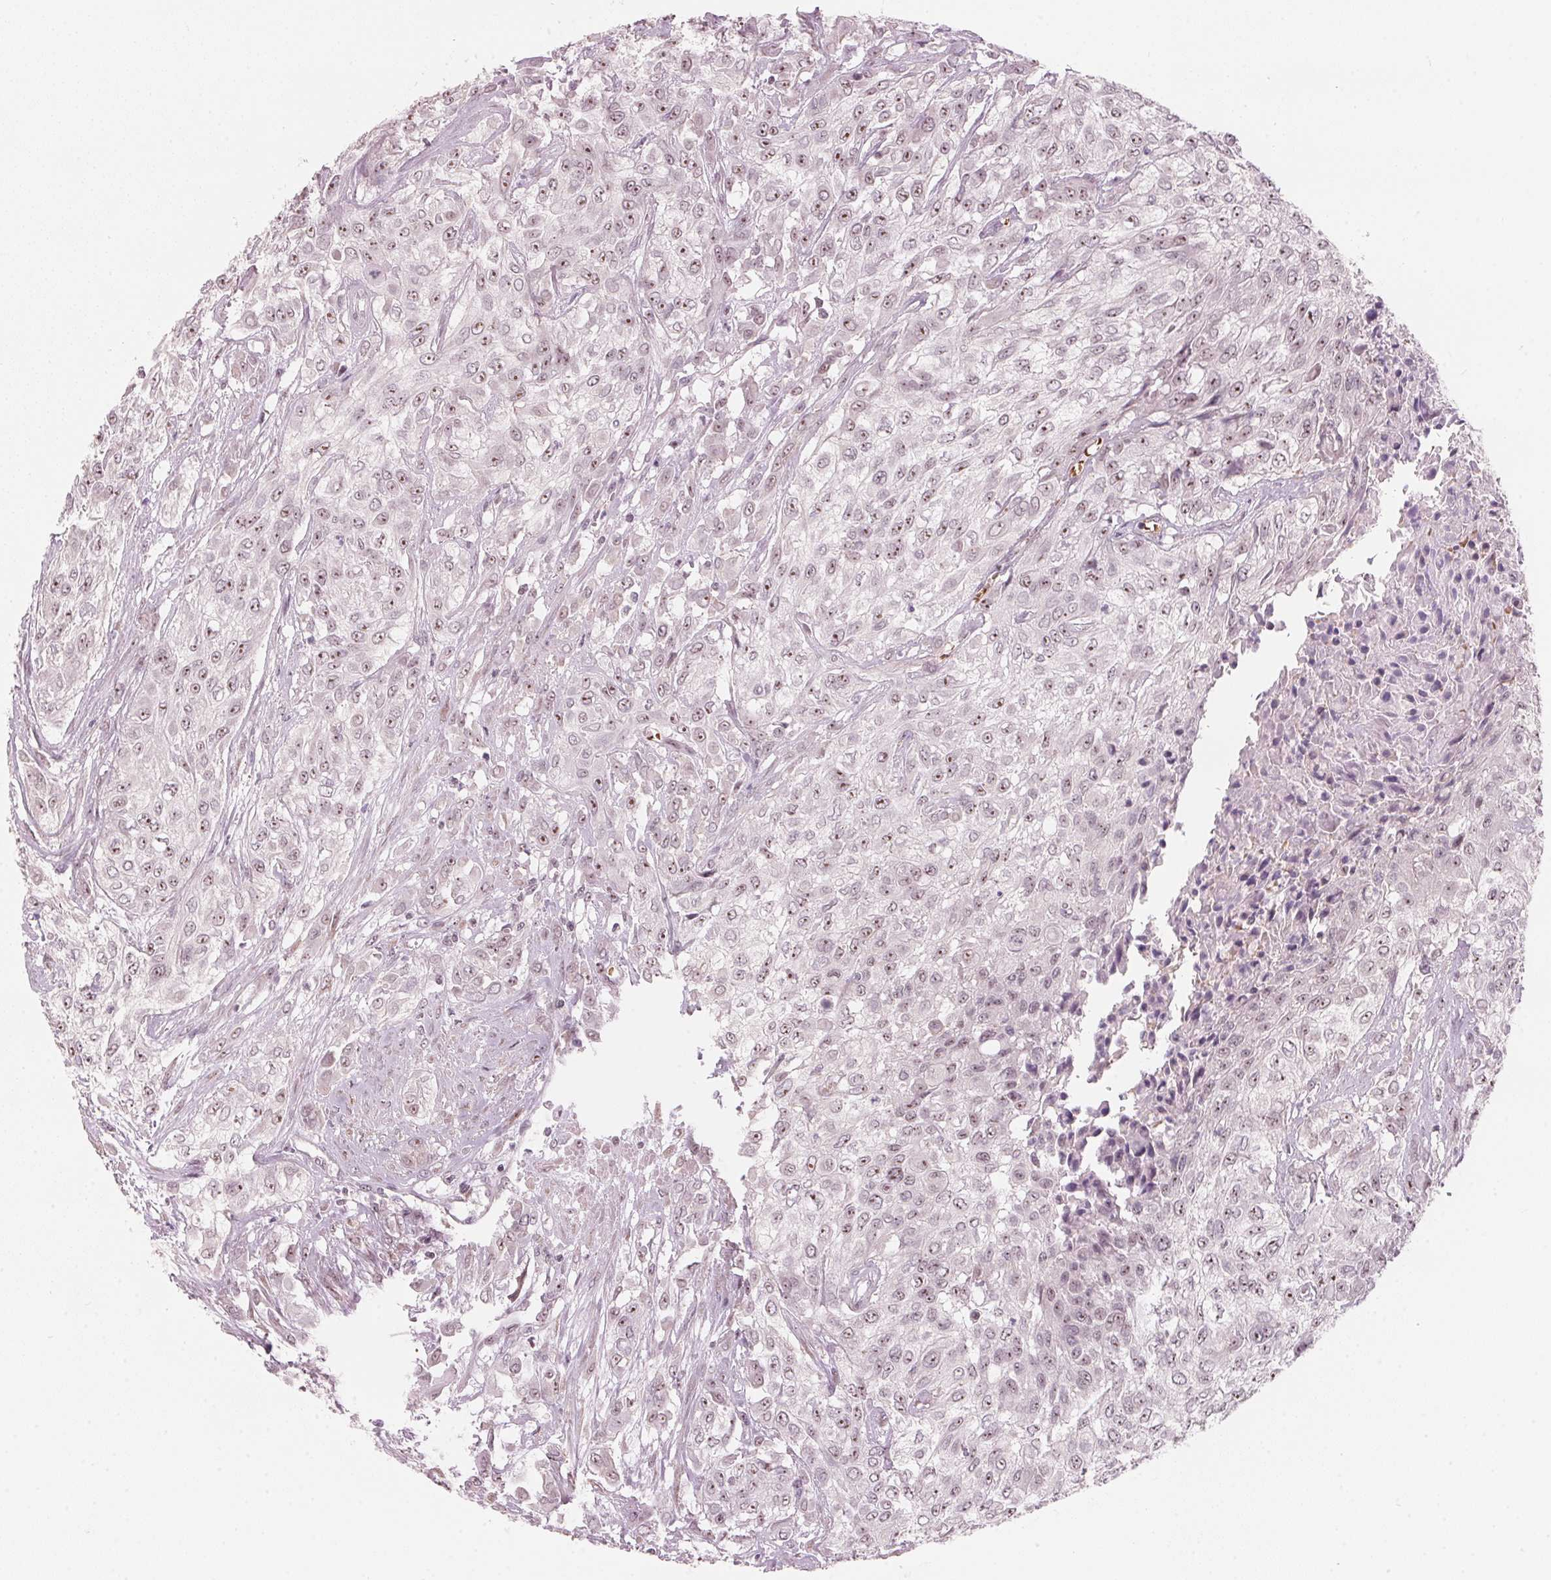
{"staining": {"intensity": "moderate", "quantity": ">75%", "location": "nuclear"}, "tissue": "urothelial cancer", "cell_type": "Tumor cells", "image_type": "cancer", "snomed": [{"axis": "morphology", "description": "Urothelial carcinoma, High grade"}, {"axis": "topography", "description": "Urinary bladder"}], "caption": "This micrograph demonstrates immunohistochemistry staining of human high-grade urothelial carcinoma, with medium moderate nuclear staining in about >75% of tumor cells.", "gene": "DNTTIP2", "patient": {"sex": "male", "age": 57}}